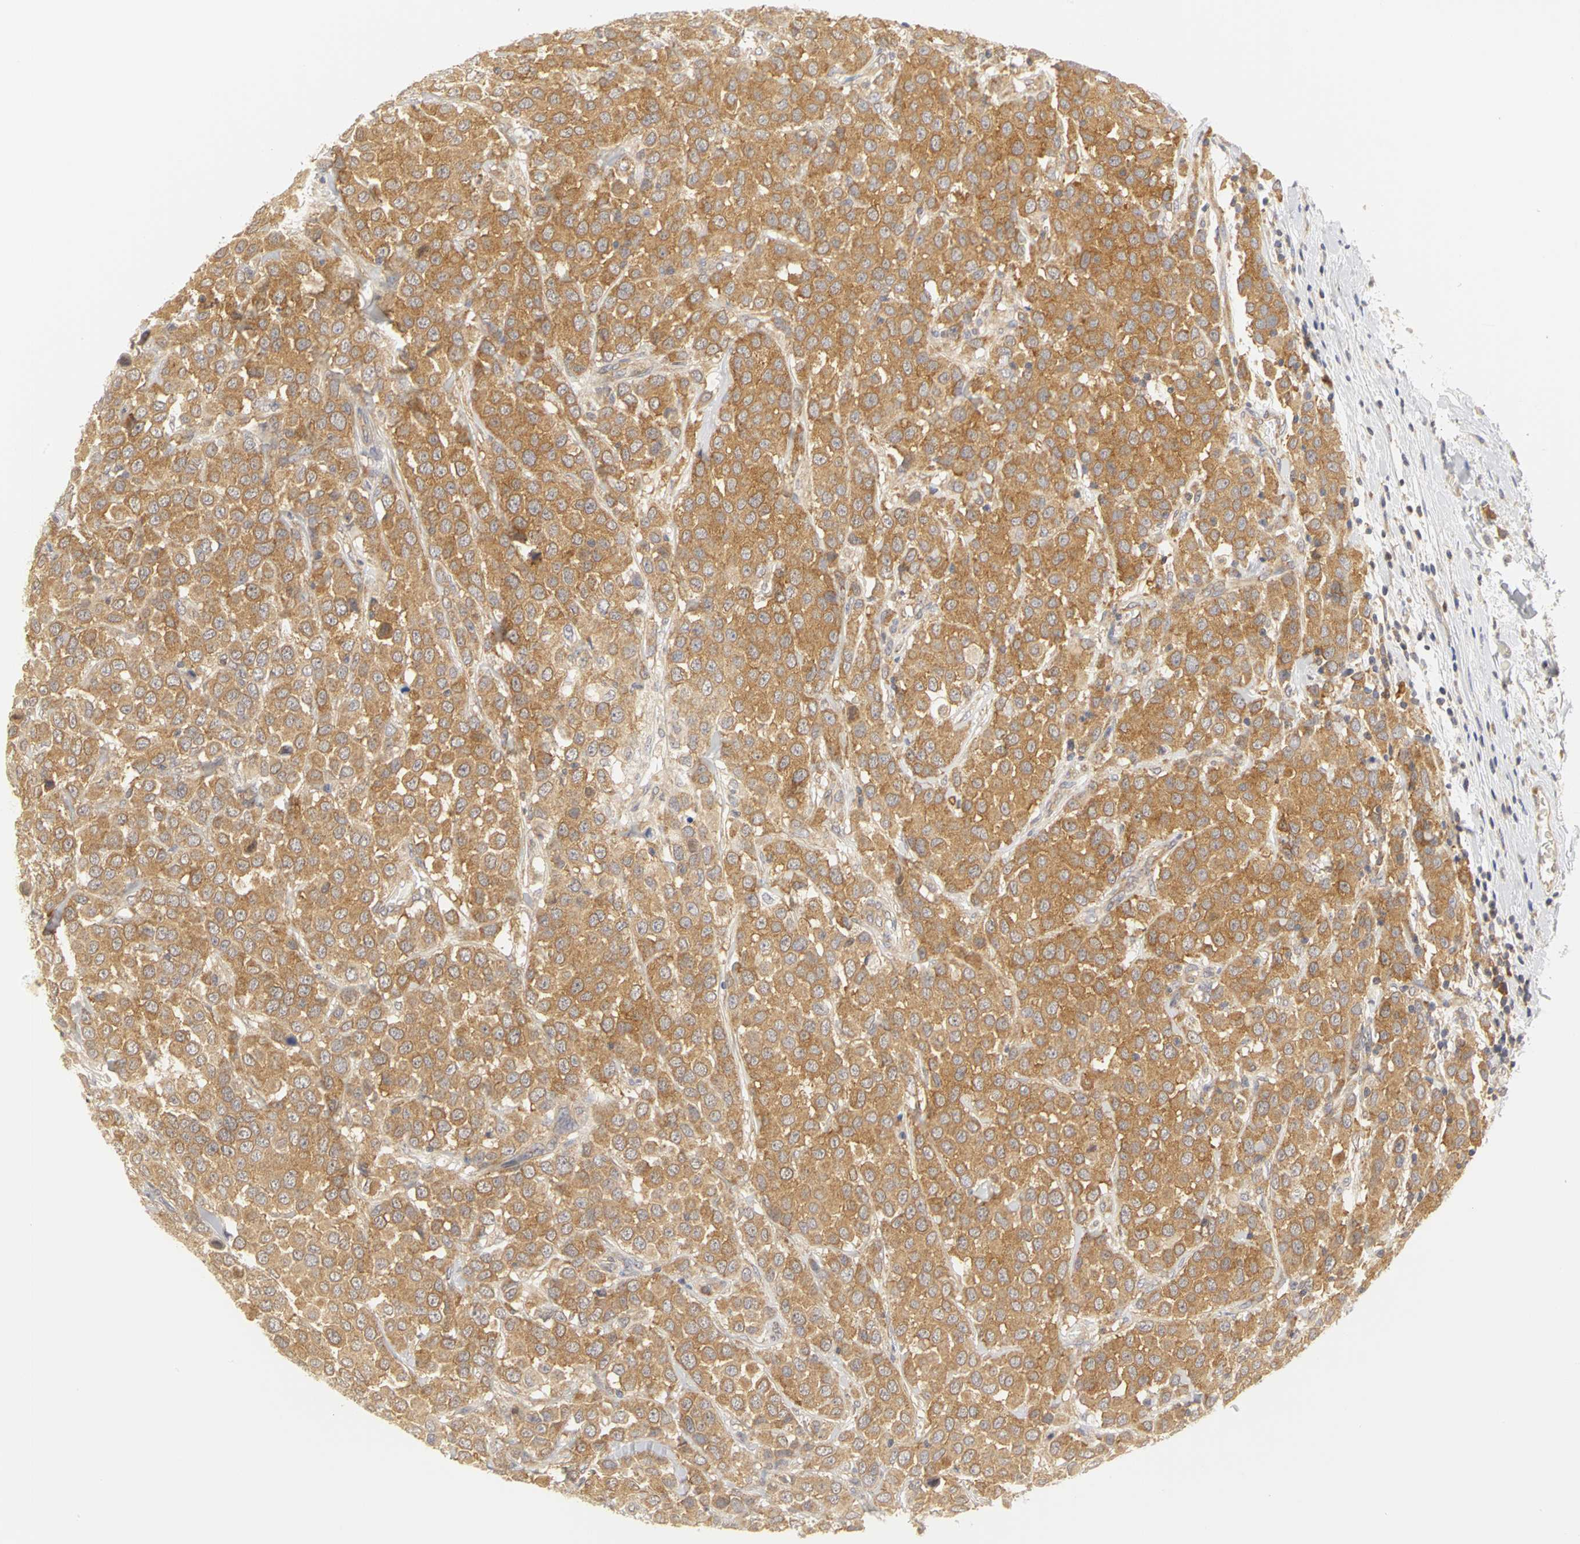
{"staining": {"intensity": "moderate", "quantity": ">75%", "location": "cytoplasmic/membranous"}, "tissue": "breast cancer", "cell_type": "Tumor cells", "image_type": "cancer", "snomed": [{"axis": "morphology", "description": "Duct carcinoma"}, {"axis": "topography", "description": "Breast"}], "caption": "Breast infiltrating ductal carcinoma stained with IHC reveals moderate cytoplasmic/membranous expression in approximately >75% of tumor cells.", "gene": "IRAK1", "patient": {"sex": "female", "age": 61}}